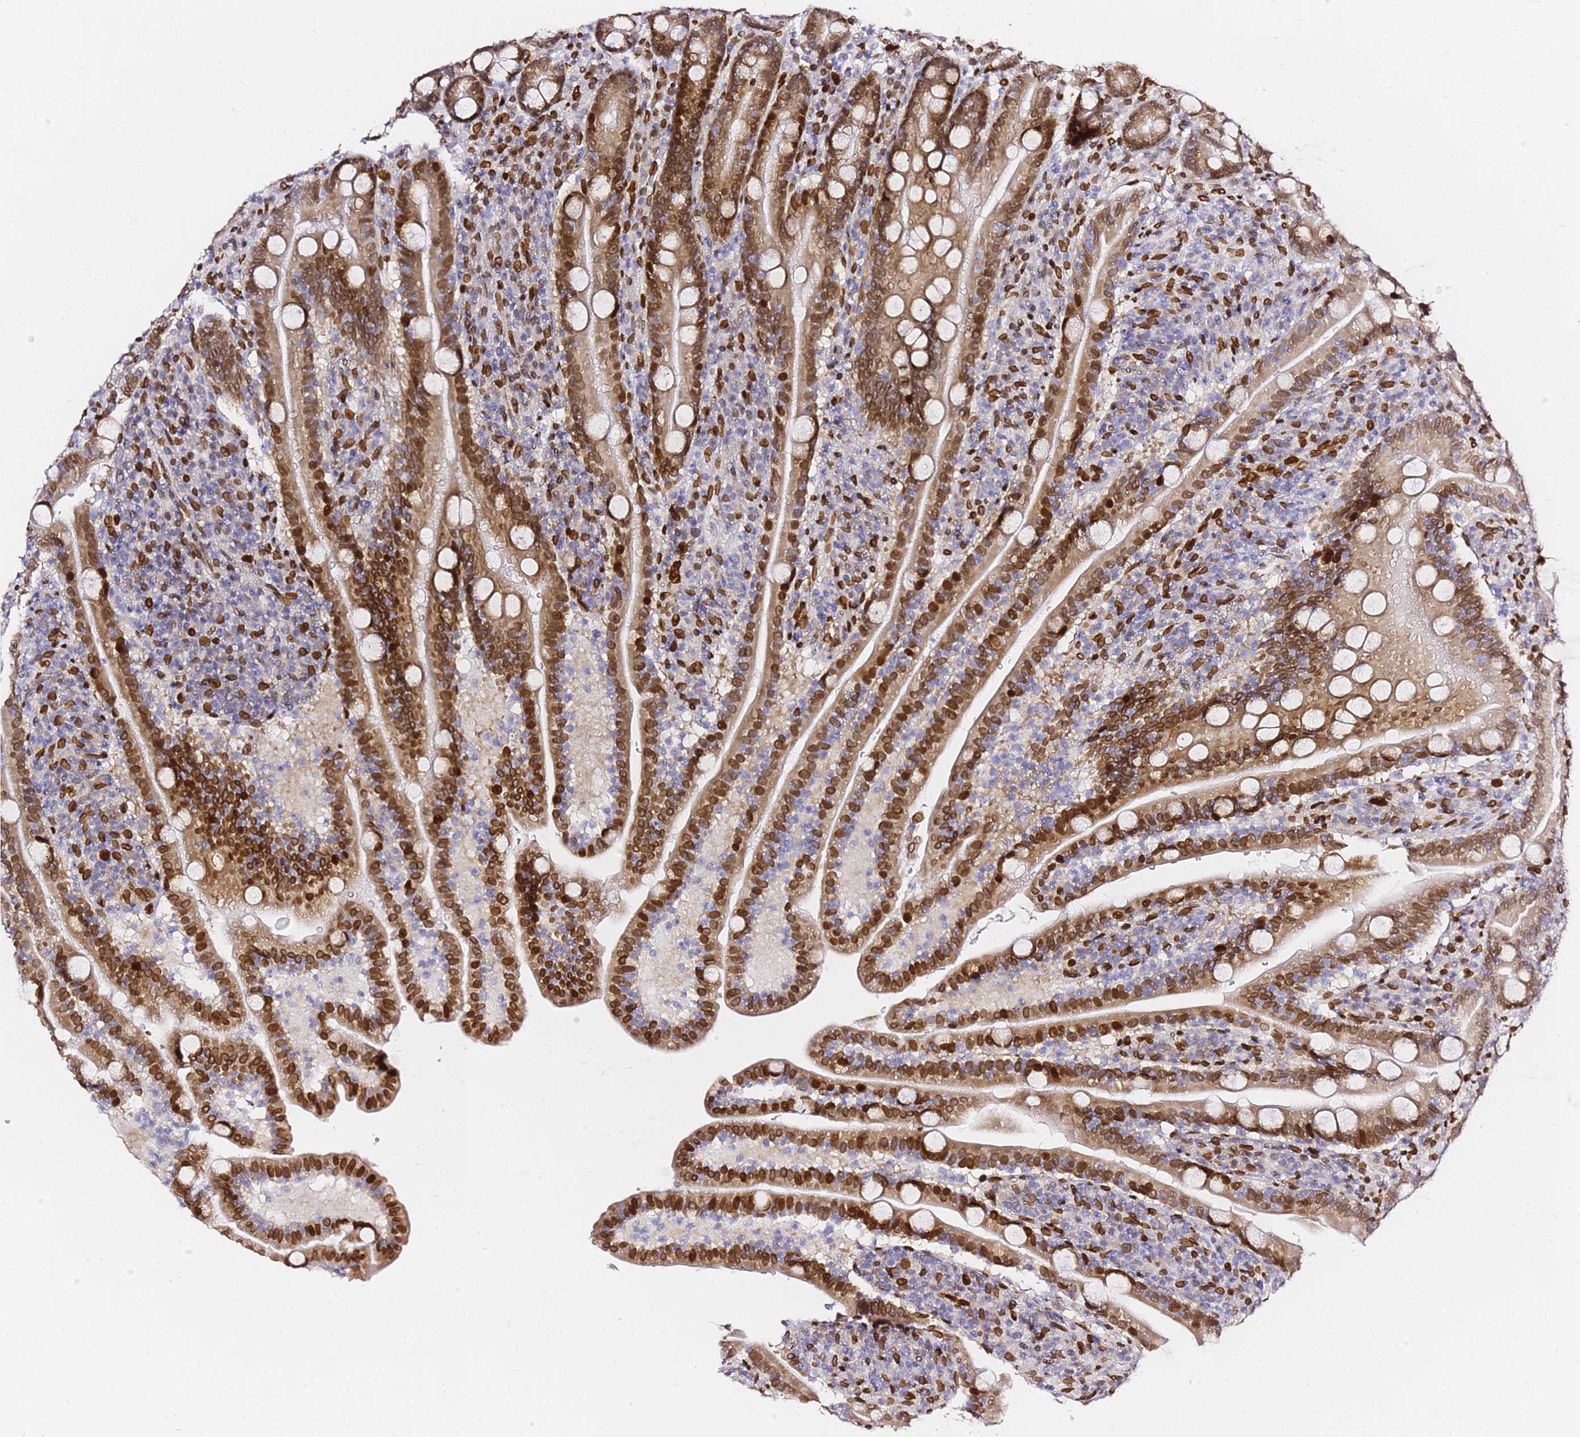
{"staining": {"intensity": "moderate", "quantity": ">75%", "location": "cytoplasmic/membranous,nuclear"}, "tissue": "duodenum", "cell_type": "Glandular cells", "image_type": "normal", "snomed": [{"axis": "morphology", "description": "Normal tissue, NOS"}, {"axis": "topography", "description": "Duodenum"}], "caption": "Immunohistochemical staining of unremarkable human duodenum reveals moderate cytoplasmic/membranous,nuclear protein staining in approximately >75% of glandular cells. The staining is performed using DAB brown chromogen to label protein expression. The nuclei are counter-stained blue using hematoxylin.", "gene": "C6orf141", "patient": {"sex": "male", "age": 35}}